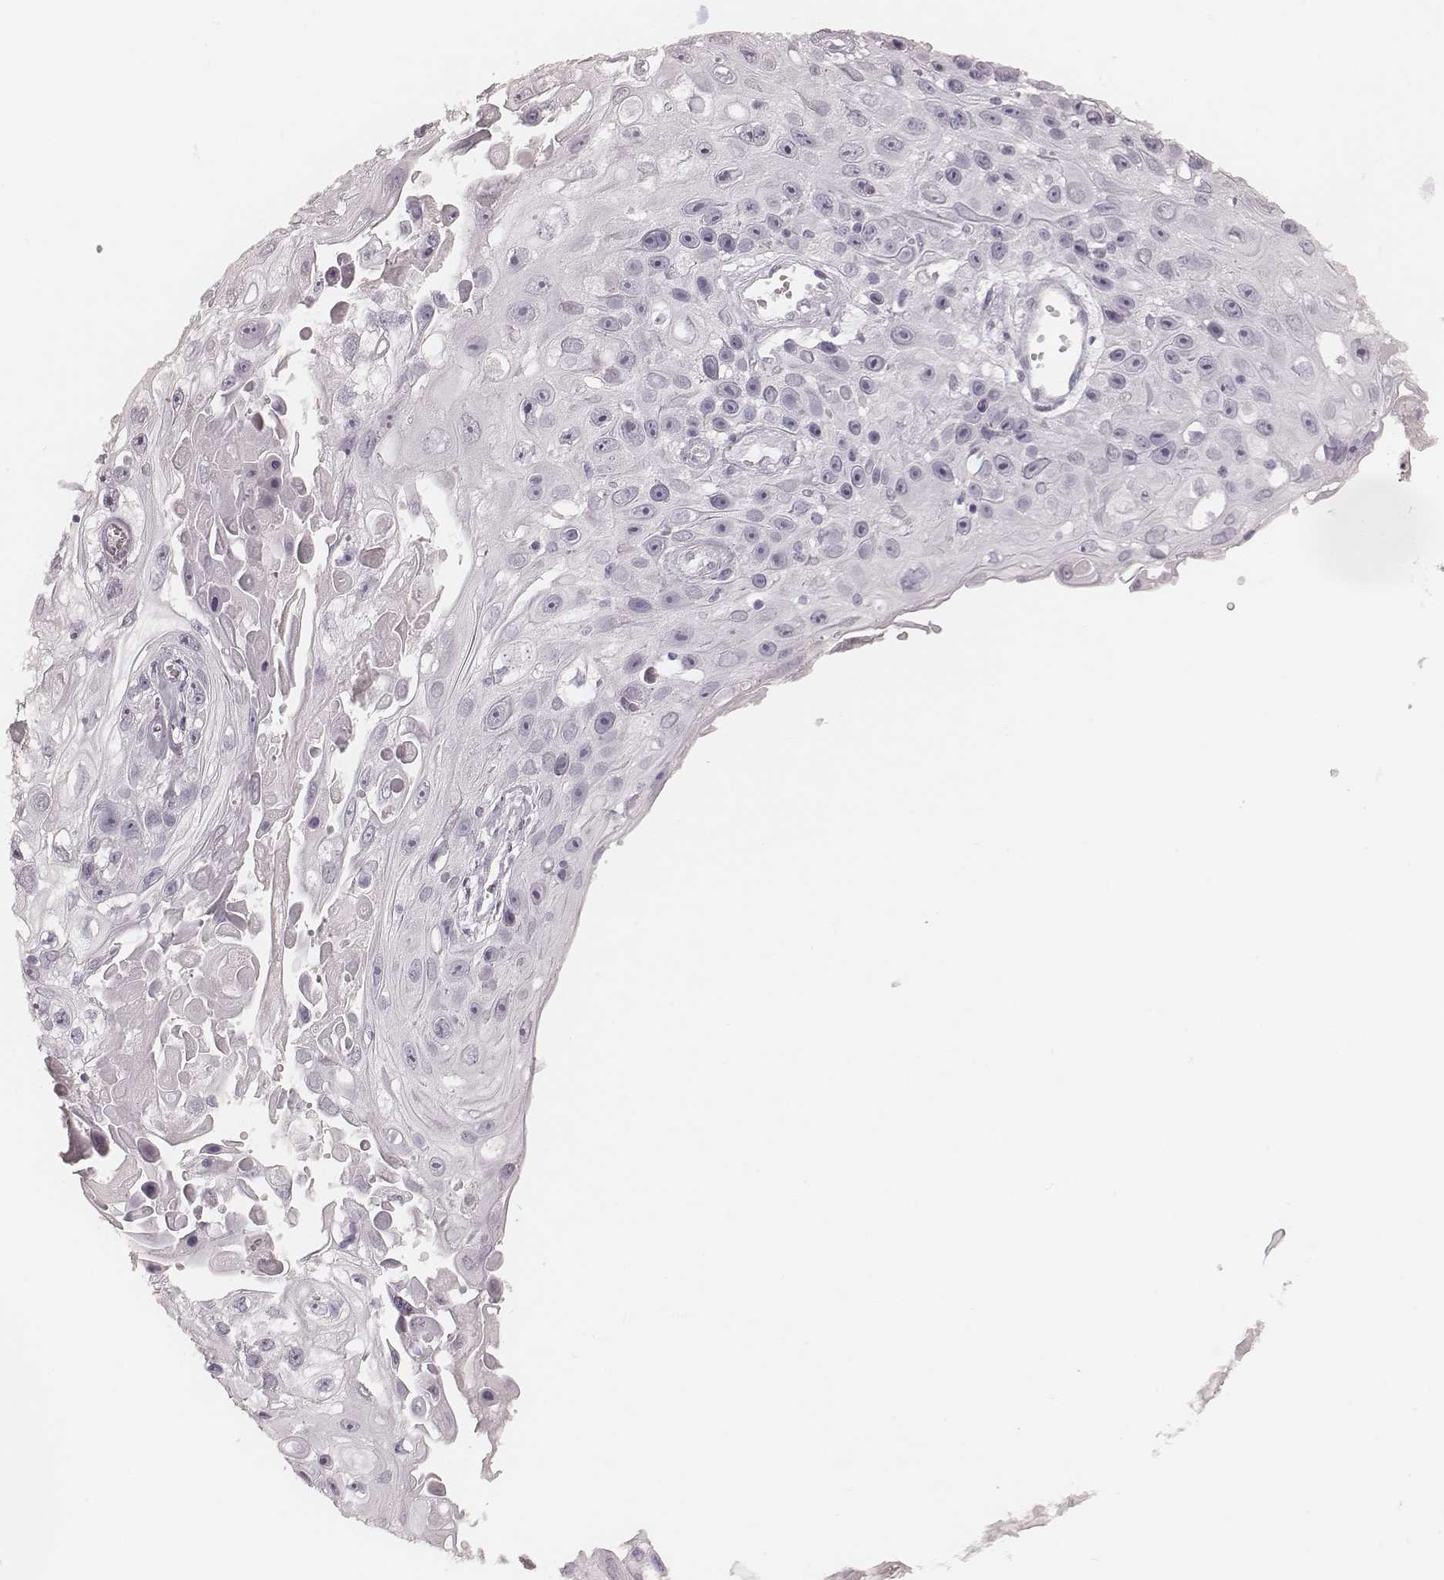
{"staining": {"intensity": "negative", "quantity": "none", "location": "none"}, "tissue": "skin cancer", "cell_type": "Tumor cells", "image_type": "cancer", "snomed": [{"axis": "morphology", "description": "Squamous cell carcinoma, NOS"}, {"axis": "topography", "description": "Skin"}], "caption": "This is an immunohistochemistry photomicrograph of squamous cell carcinoma (skin). There is no staining in tumor cells.", "gene": "KRT82", "patient": {"sex": "male", "age": 82}}